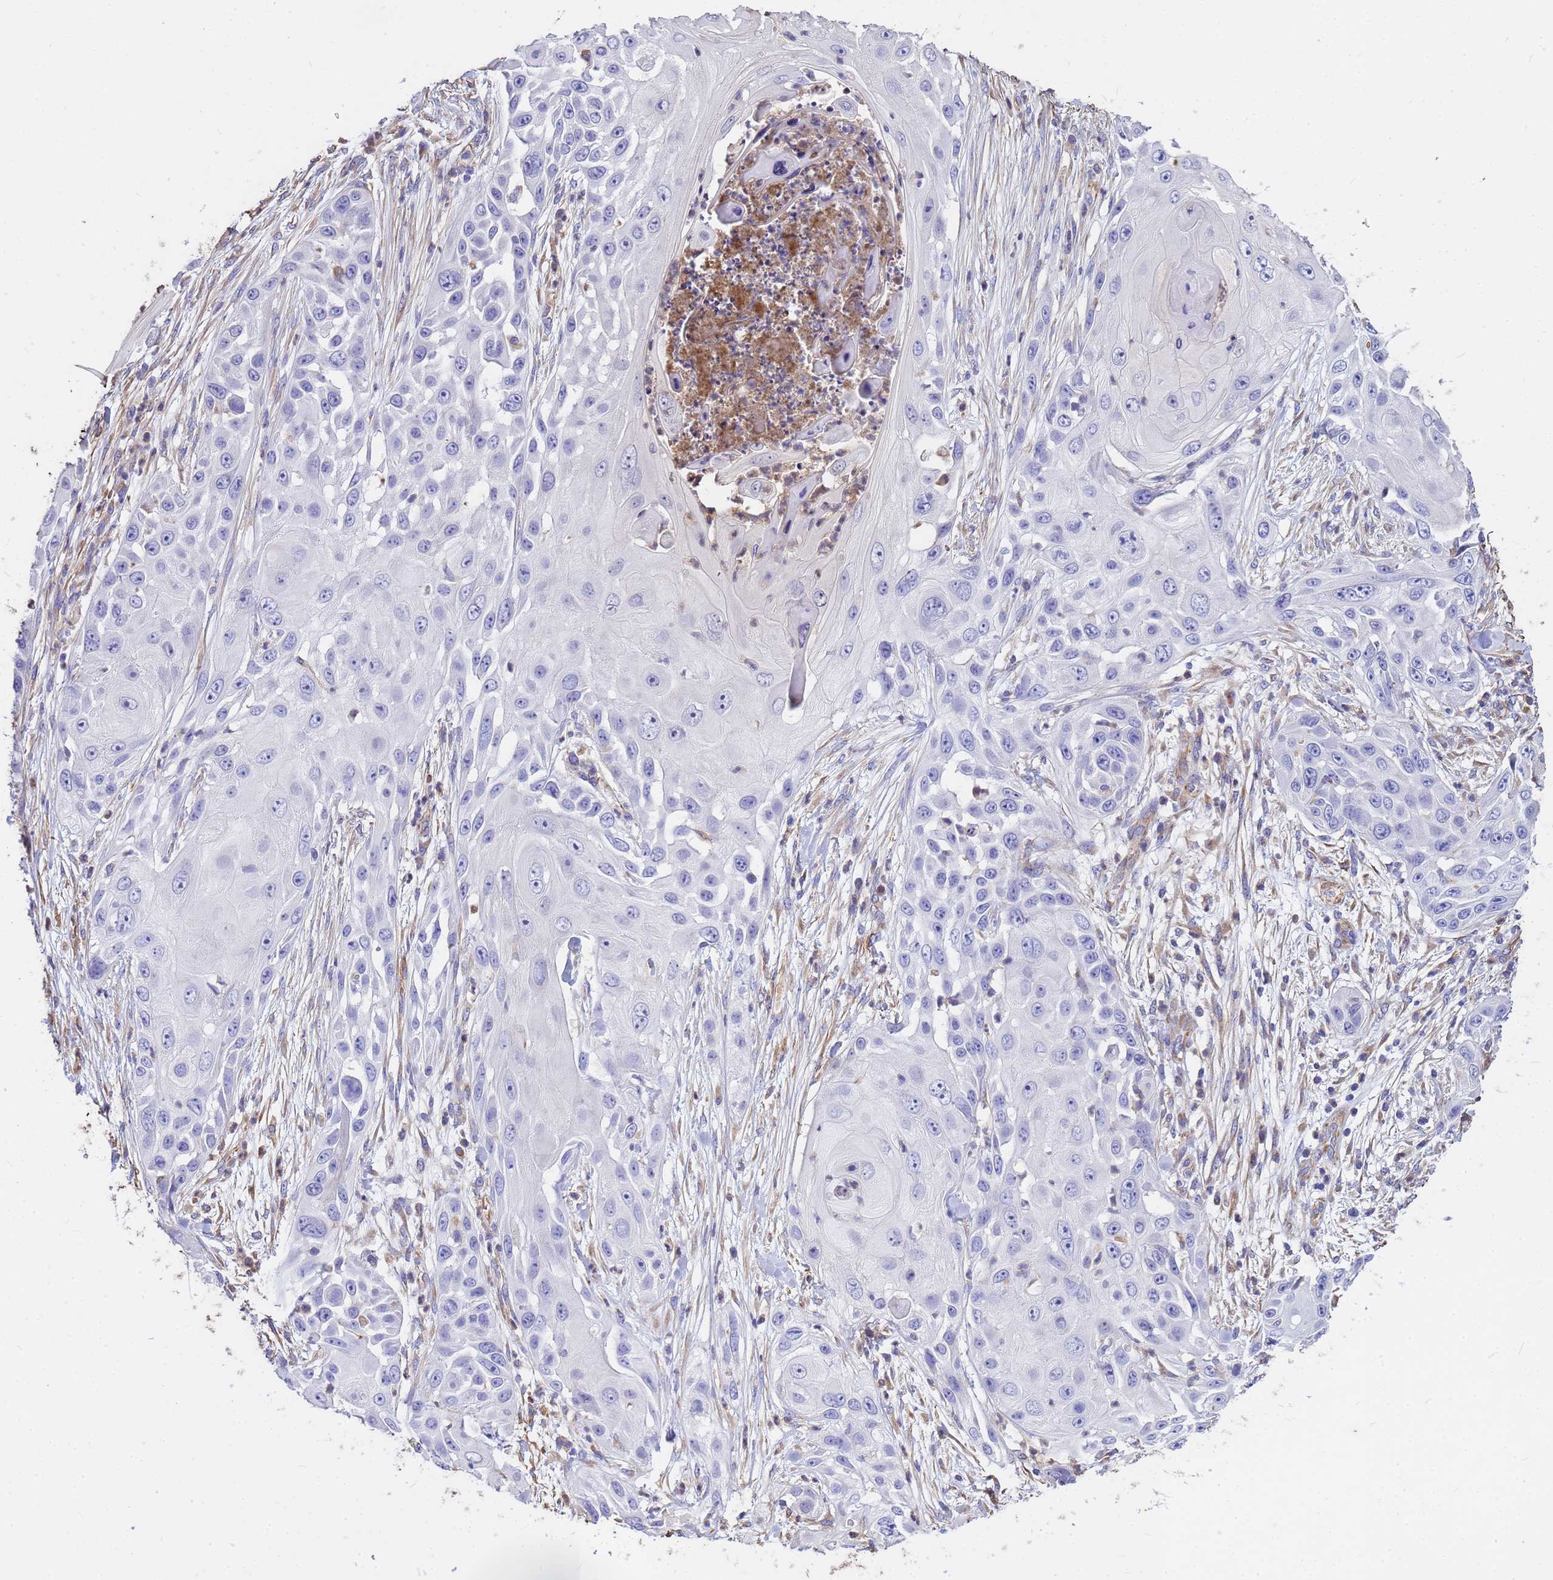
{"staining": {"intensity": "negative", "quantity": "none", "location": "none"}, "tissue": "skin cancer", "cell_type": "Tumor cells", "image_type": "cancer", "snomed": [{"axis": "morphology", "description": "Squamous cell carcinoma, NOS"}, {"axis": "topography", "description": "Skin"}], "caption": "Tumor cells show no significant protein positivity in squamous cell carcinoma (skin). The staining is performed using DAB (3,3'-diaminobenzidine) brown chromogen with nuclei counter-stained in using hematoxylin.", "gene": "TCEAL3", "patient": {"sex": "female", "age": 44}}